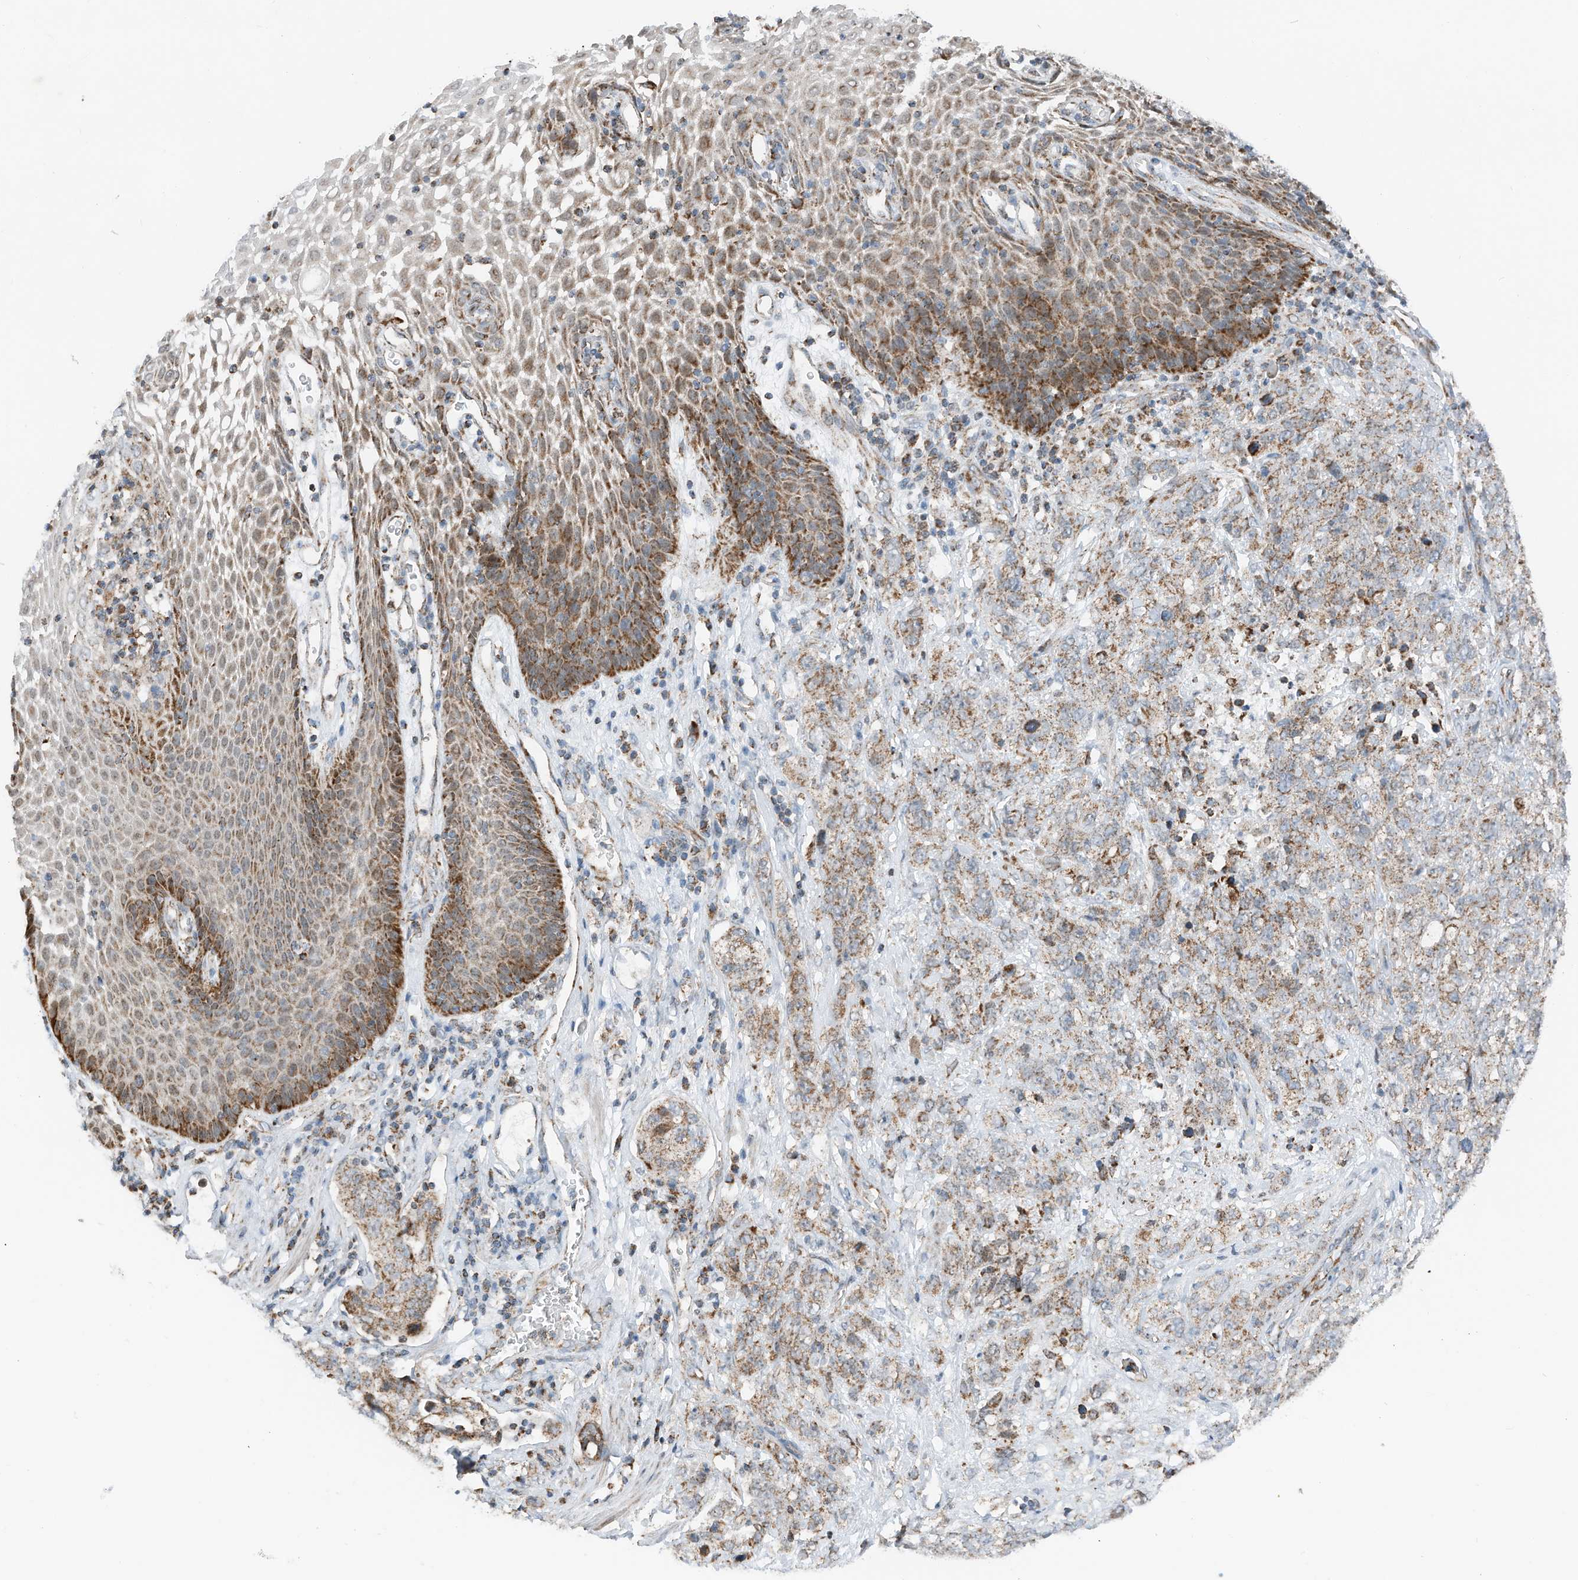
{"staining": {"intensity": "moderate", "quantity": "25%-75%", "location": "cytoplasmic/membranous"}, "tissue": "stomach cancer", "cell_type": "Tumor cells", "image_type": "cancer", "snomed": [{"axis": "morphology", "description": "Adenocarcinoma, NOS"}, {"axis": "topography", "description": "Stomach"}], "caption": "Immunohistochemistry (IHC) image of human adenocarcinoma (stomach) stained for a protein (brown), which demonstrates medium levels of moderate cytoplasmic/membranous positivity in about 25%-75% of tumor cells.", "gene": "RMND1", "patient": {"sex": "male", "age": 48}}